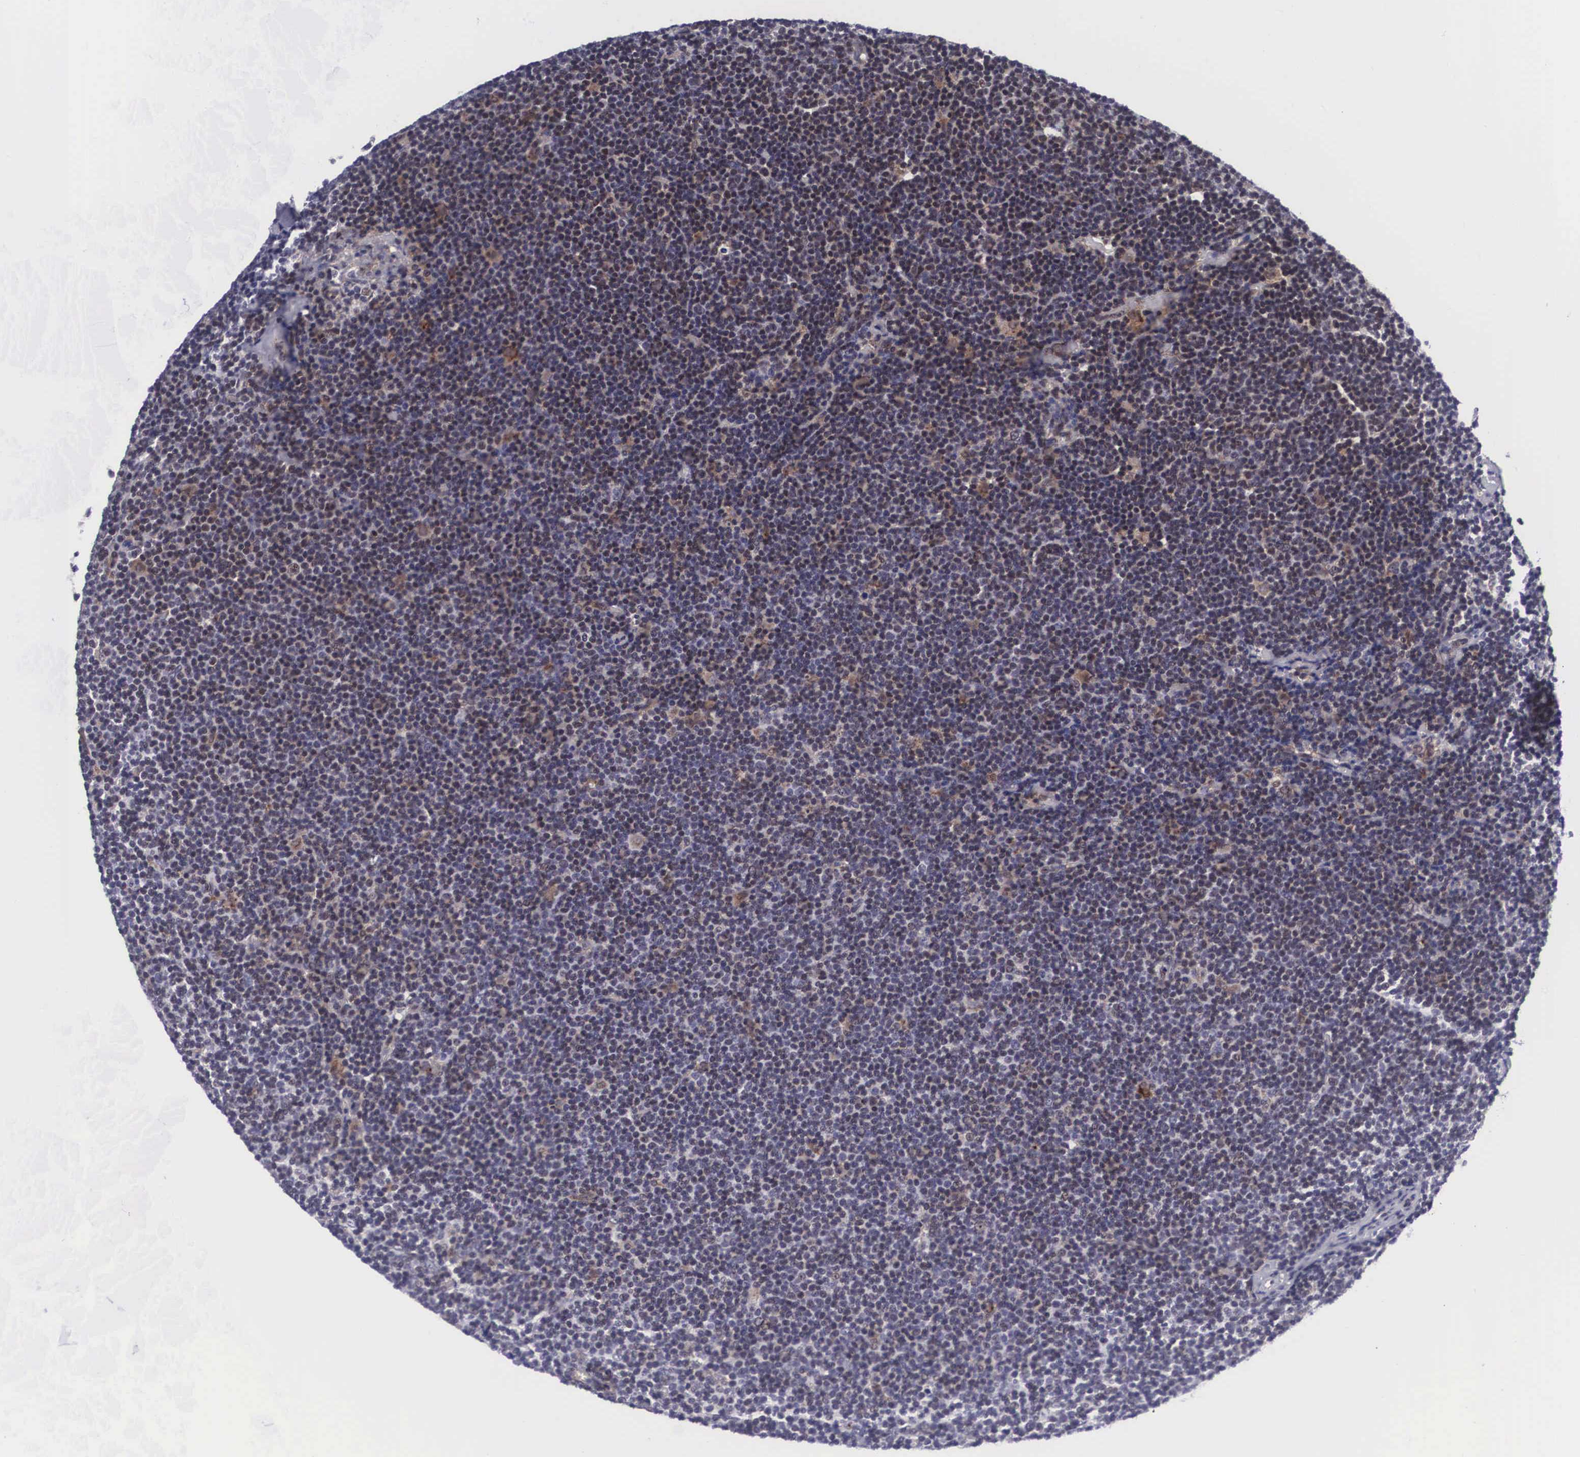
{"staining": {"intensity": "weak", "quantity": "25%-75%", "location": "cytoplasmic/membranous,nuclear"}, "tissue": "lymphoma", "cell_type": "Tumor cells", "image_type": "cancer", "snomed": [{"axis": "morphology", "description": "Malignant lymphoma, non-Hodgkin's type, Low grade"}, {"axis": "topography", "description": "Lymph node"}], "caption": "This micrograph shows IHC staining of human lymphoma, with low weak cytoplasmic/membranous and nuclear staining in about 25%-75% of tumor cells.", "gene": "EMID1", "patient": {"sex": "male", "age": 65}}